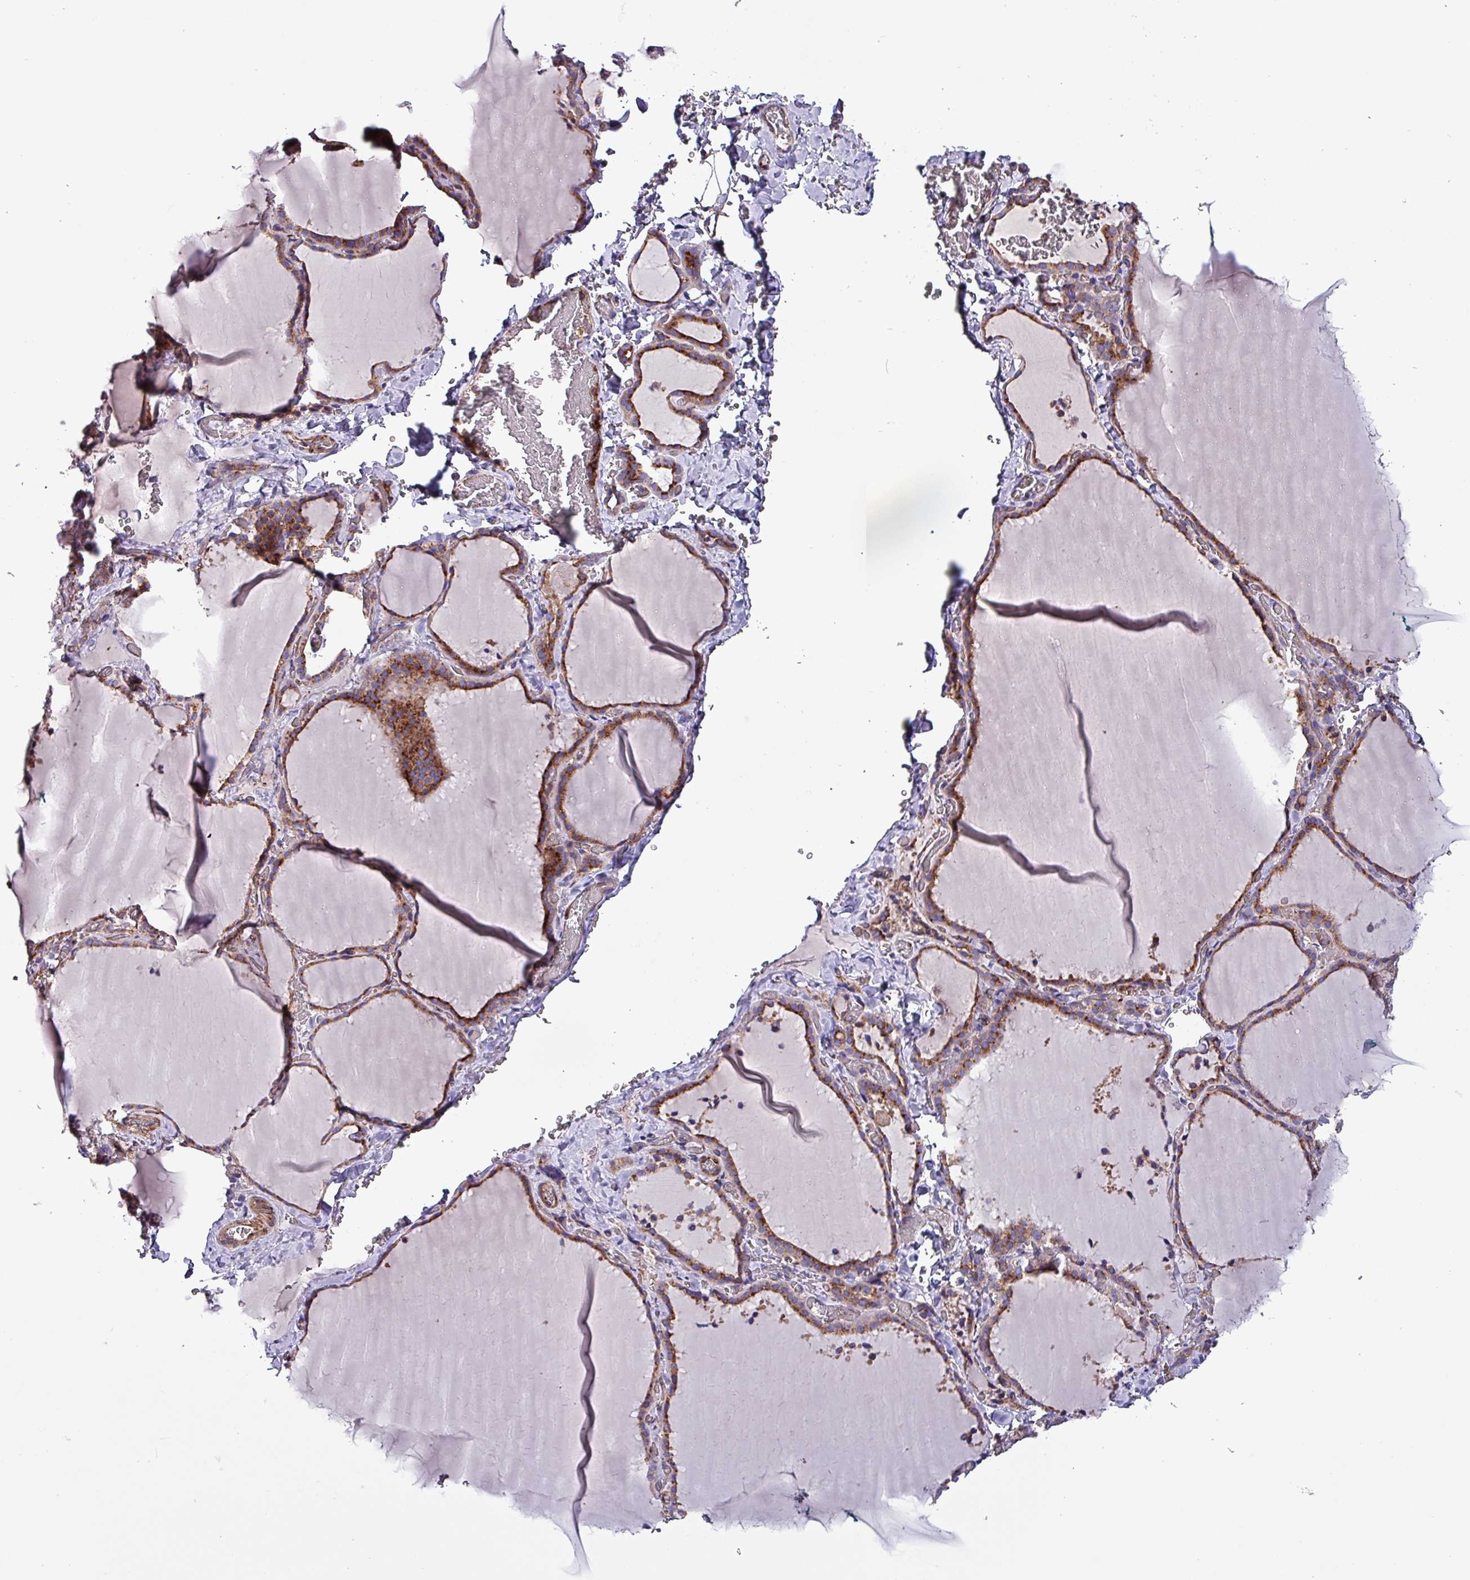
{"staining": {"intensity": "moderate", "quantity": ">75%", "location": "cytoplasmic/membranous"}, "tissue": "thyroid gland", "cell_type": "Glandular cells", "image_type": "normal", "snomed": [{"axis": "morphology", "description": "Normal tissue, NOS"}, {"axis": "topography", "description": "Thyroid gland"}], "caption": "Thyroid gland stained for a protein reveals moderate cytoplasmic/membranous positivity in glandular cells. (brown staining indicates protein expression, while blue staining denotes nuclei).", "gene": "VAMP4", "patient": {"sex": "female", "age": 22}}